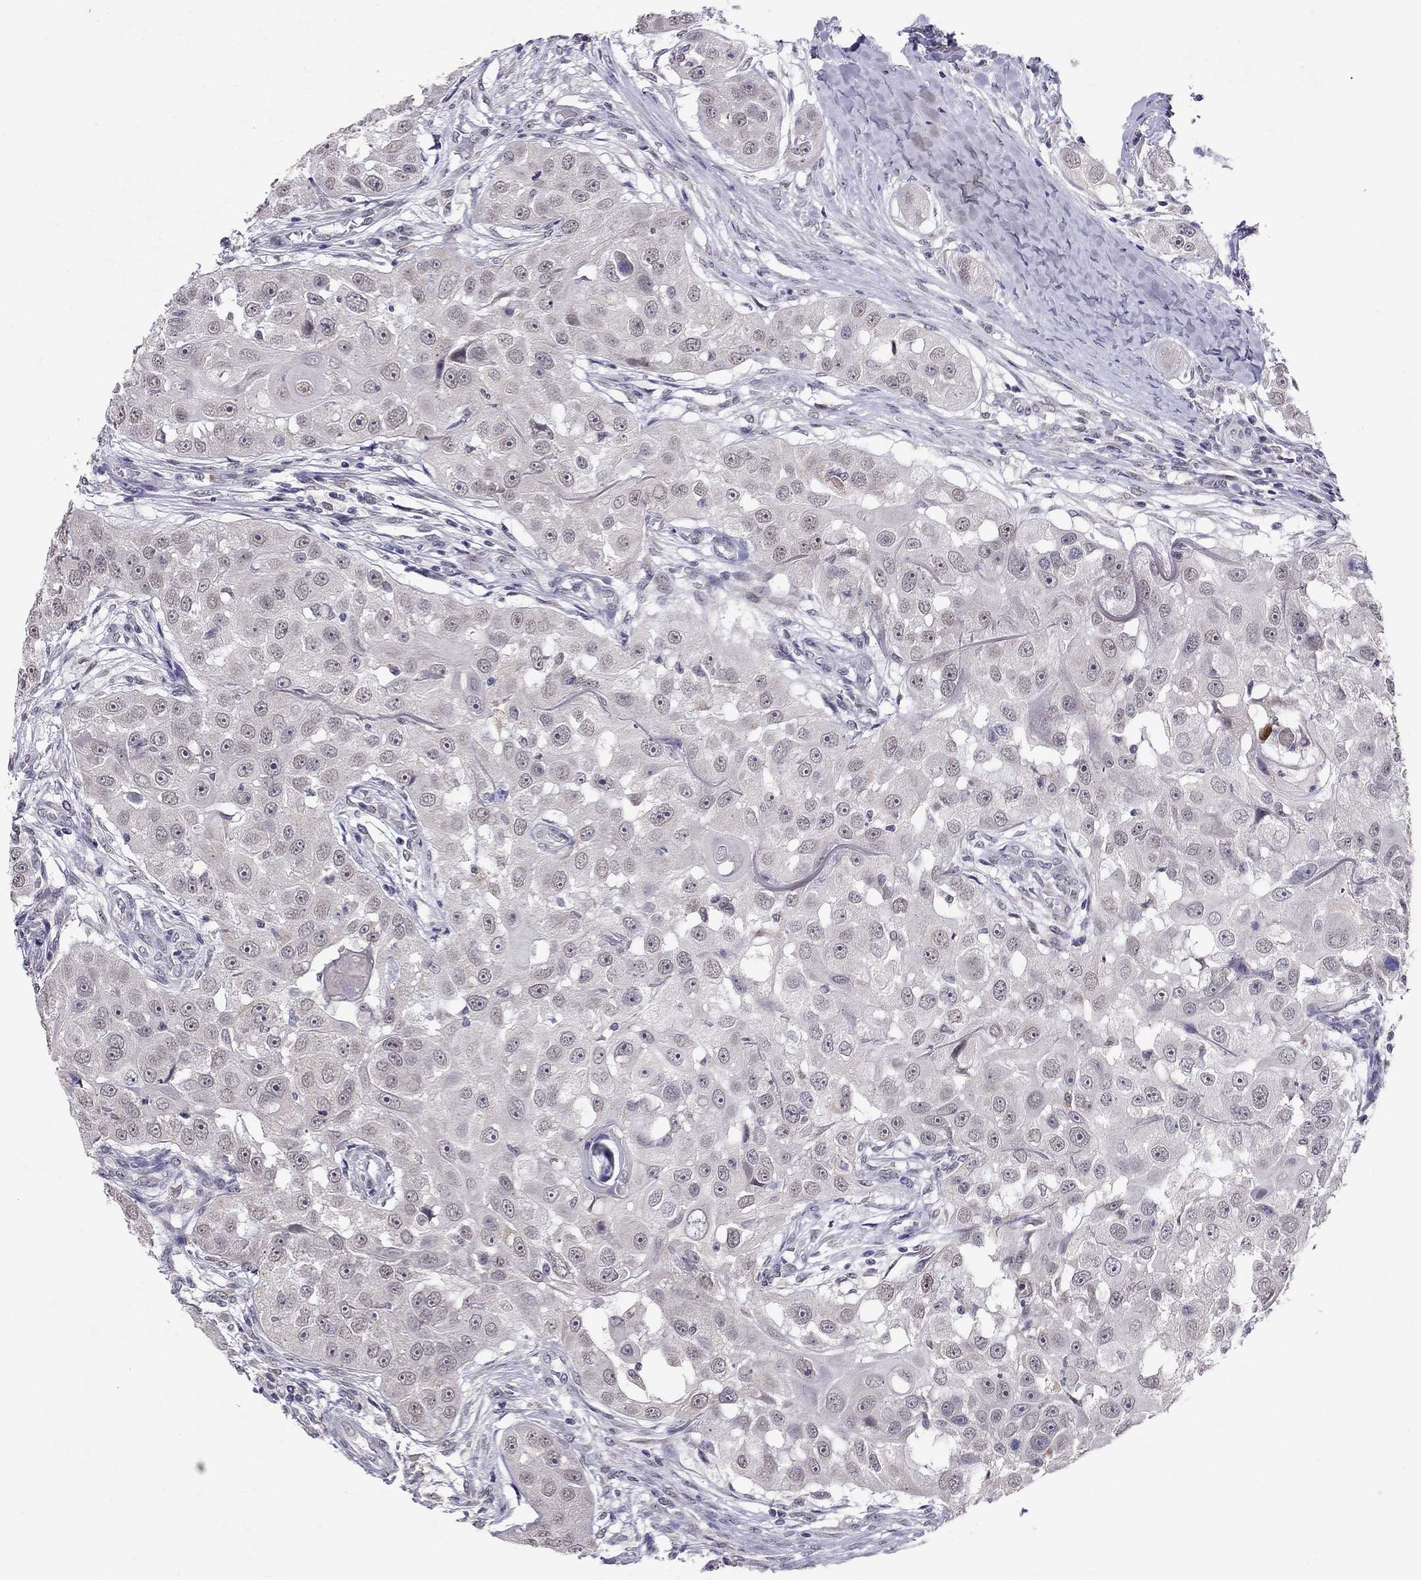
{"staining": {"intensity": "negative", "quantity": "none", "location": "none"}, "tissue": "head and neck cancer", "cell_type": "Tumor cells", "image_type": "cancer", "snomed": [{"axis": "morphology", "description": "Squamous cell carcinoma, NOS"}, {"axis": "topography", "description": "Head-Neck"}], "caption": "Head and neck squamous cell carcinoma was stained to show a protein in brown. There is no significant expression in tumor cells. (DAB IHC visualized using brightfield microscopy, high magnification).", "gene": "MYO3B", "patient": {"sex": "male", "age": 51}}